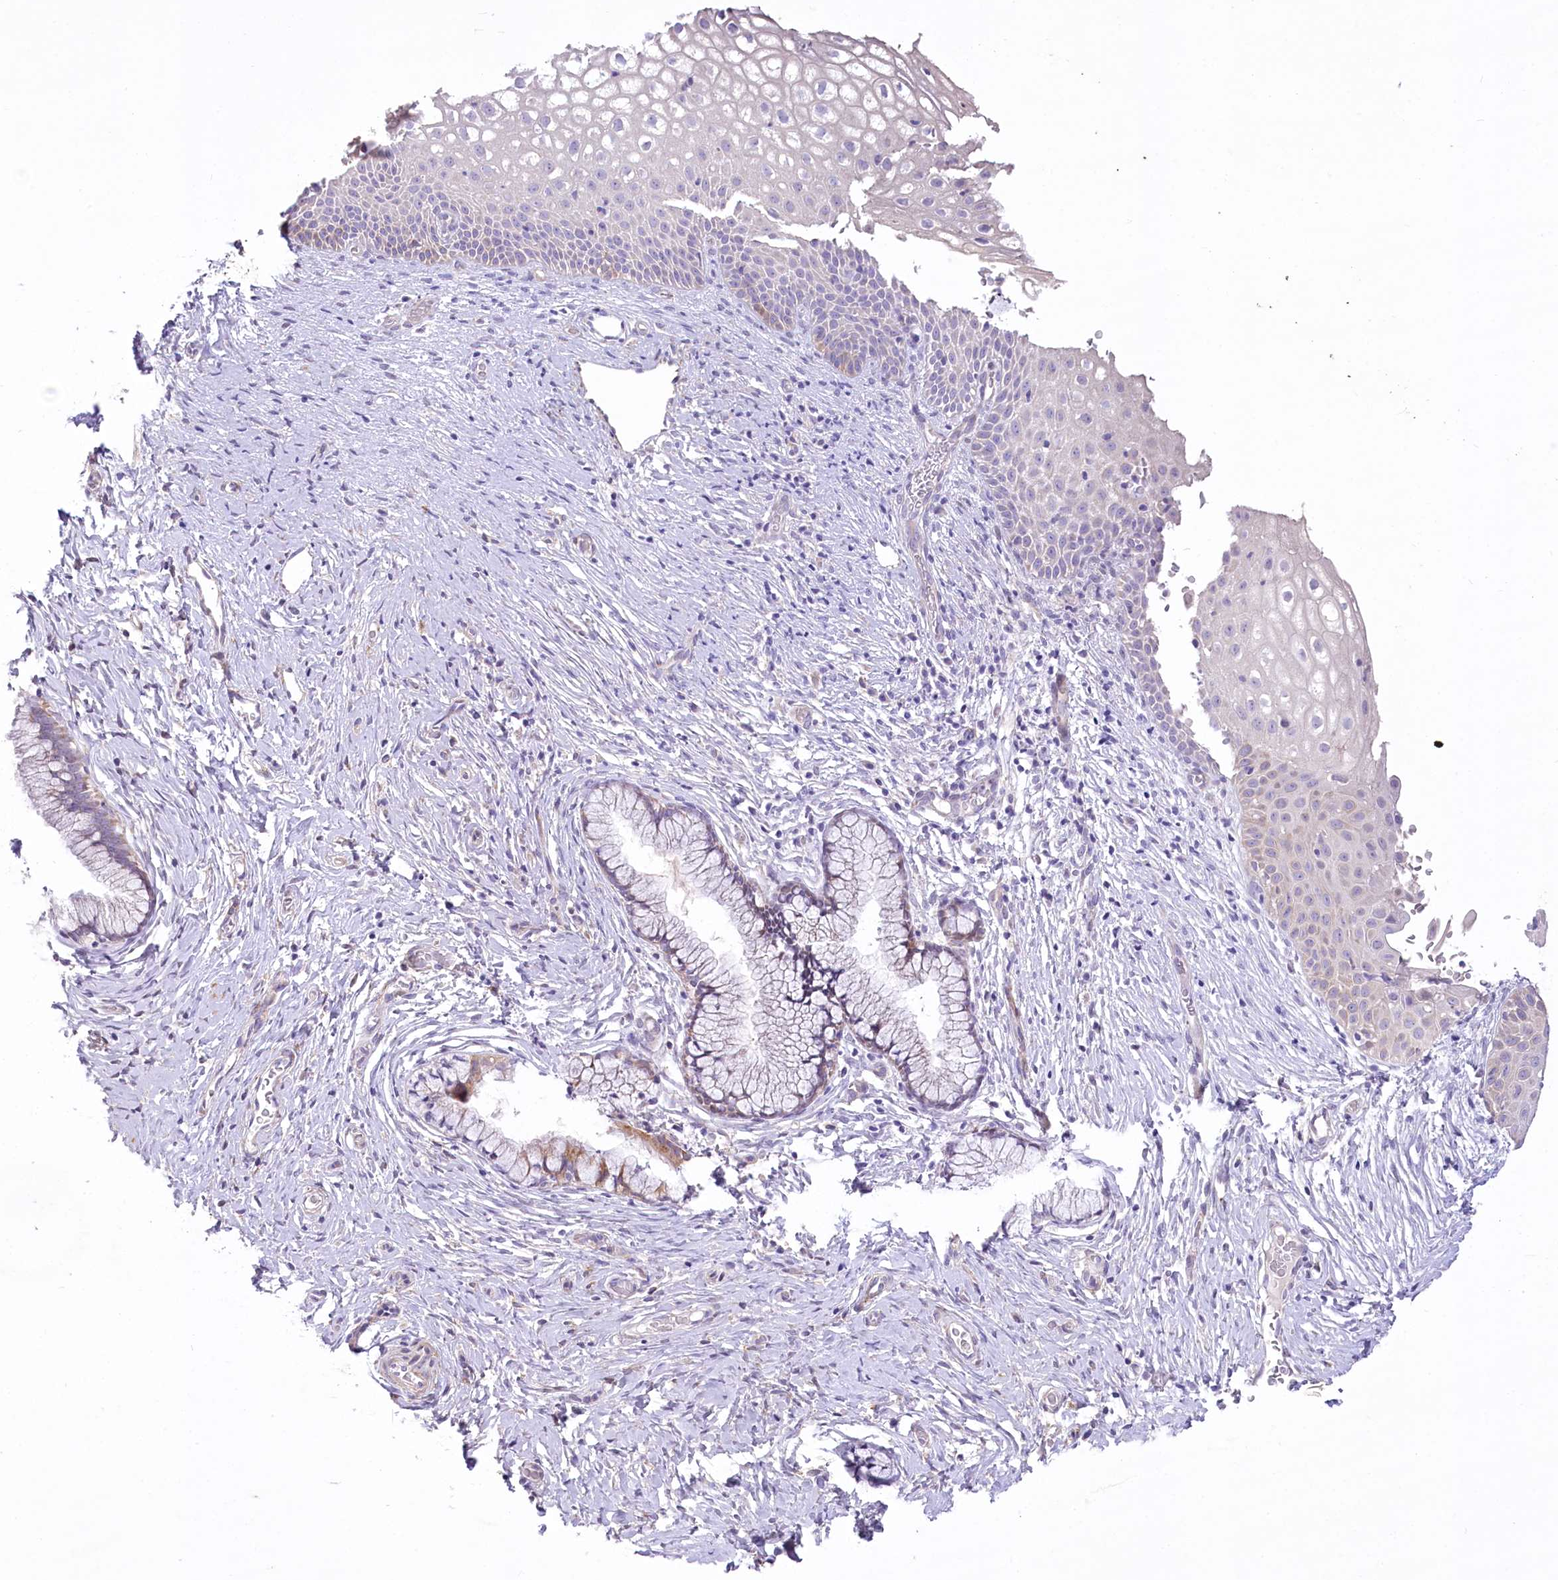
{"staining": {"intensity": "negative", "quantity": "none", "location": "none"}, "tissue": "cervix", "cell_type": "Glandular cells", "image_type": "normal", "snomed": [{"axis": "morphology", "description": "Normal tissue, NOS"}, {"axis": "topography", "description": "Cervix"}], "caption": "Immunohistochemistry of normal human cervix reveals no expression in glandular cells. (Brightfield microscopy of DAB IHC at high magnification).", "gene": "ANGPTL3", "patient": {"sex": "female", "age": 33}}